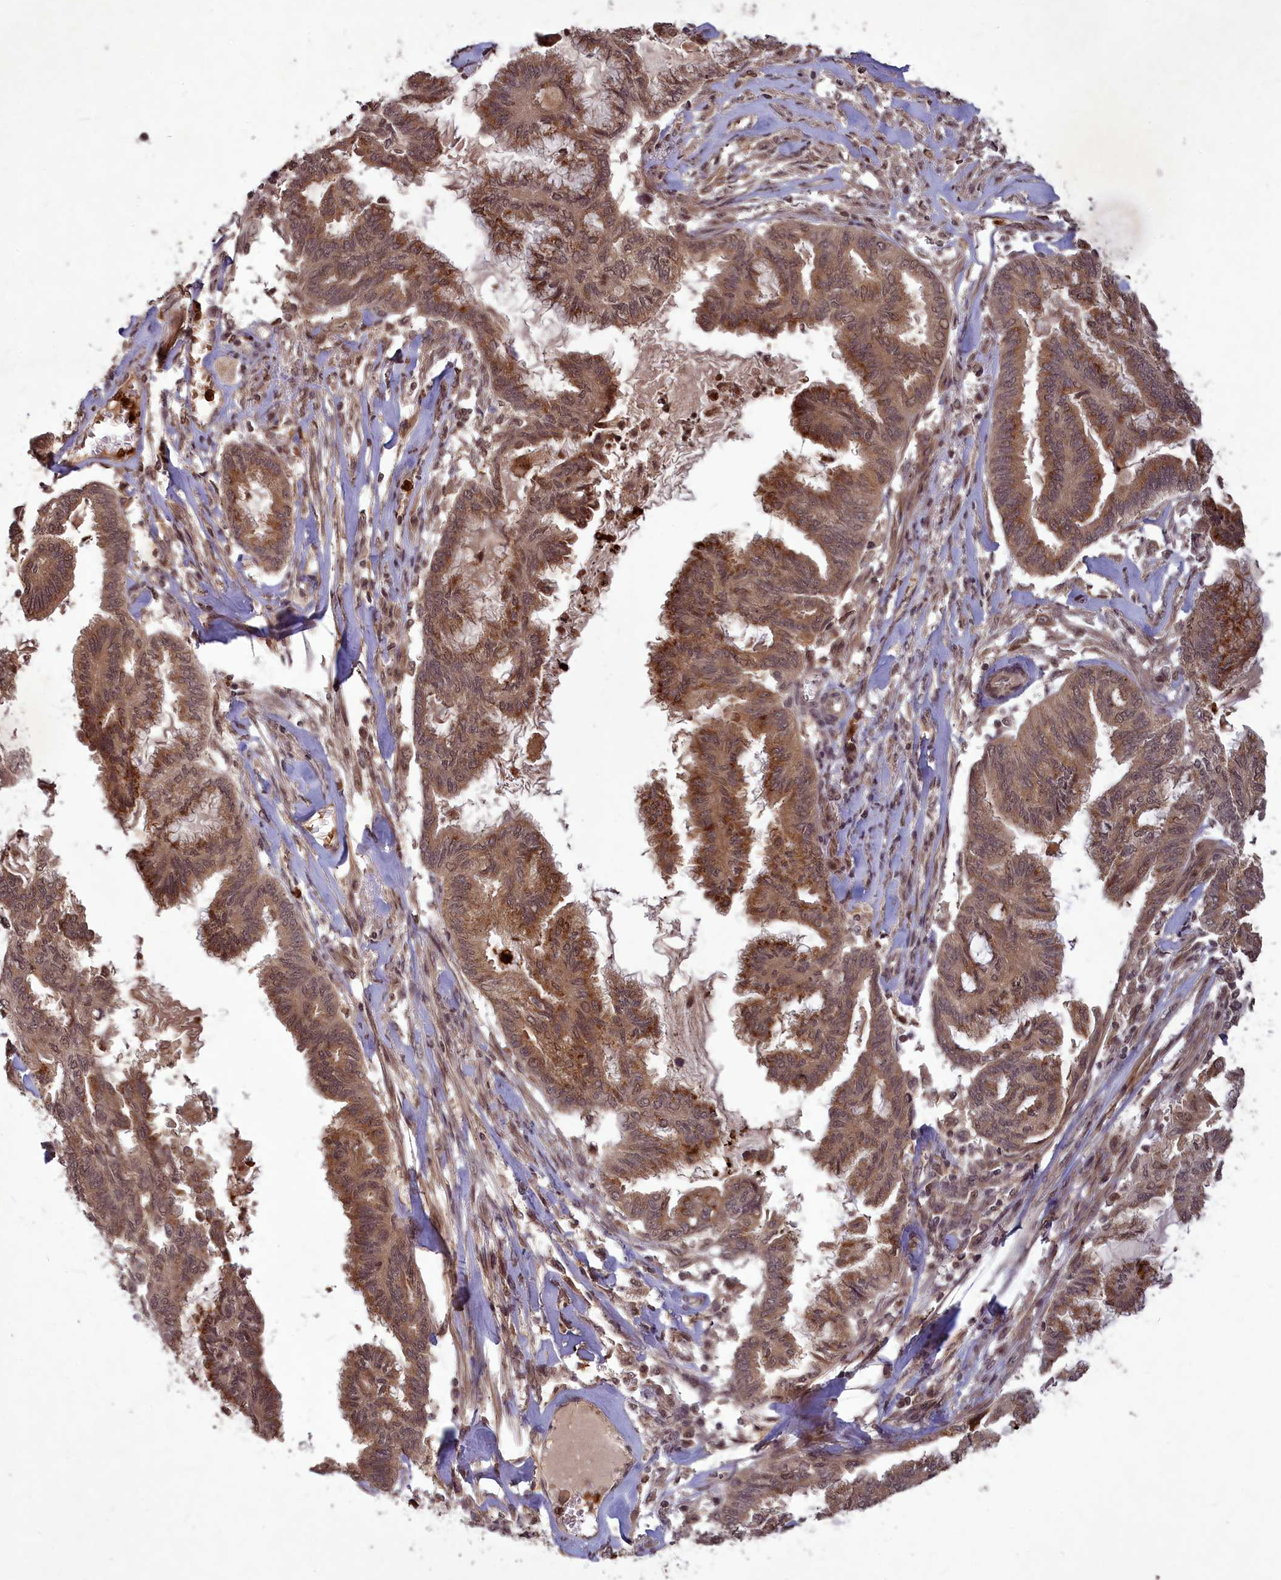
{"staining": {"intensity": "moderate", "quantity": ">75%", "location": "cytoplasmic/membranous,nuclear"}, "tissue": "endometrial cancer", "cell_type": "Tumor cells", "image_type": "cancer", "snomed": [{"axis": "morphology", "description": "Adenocarcinoma, NOS"}, {"axis": "topography", "description": "Endometrium"}], "caption": "Immunohistochemistry (DAB) staining of adenocarcinoma (endometrial) exhibits moderate cytoplasmic/membranous and nuclear protein staining in about >75% of tumor cells.", "gene": "SRMS", "patient": {"sex": "female", "age": 86}}